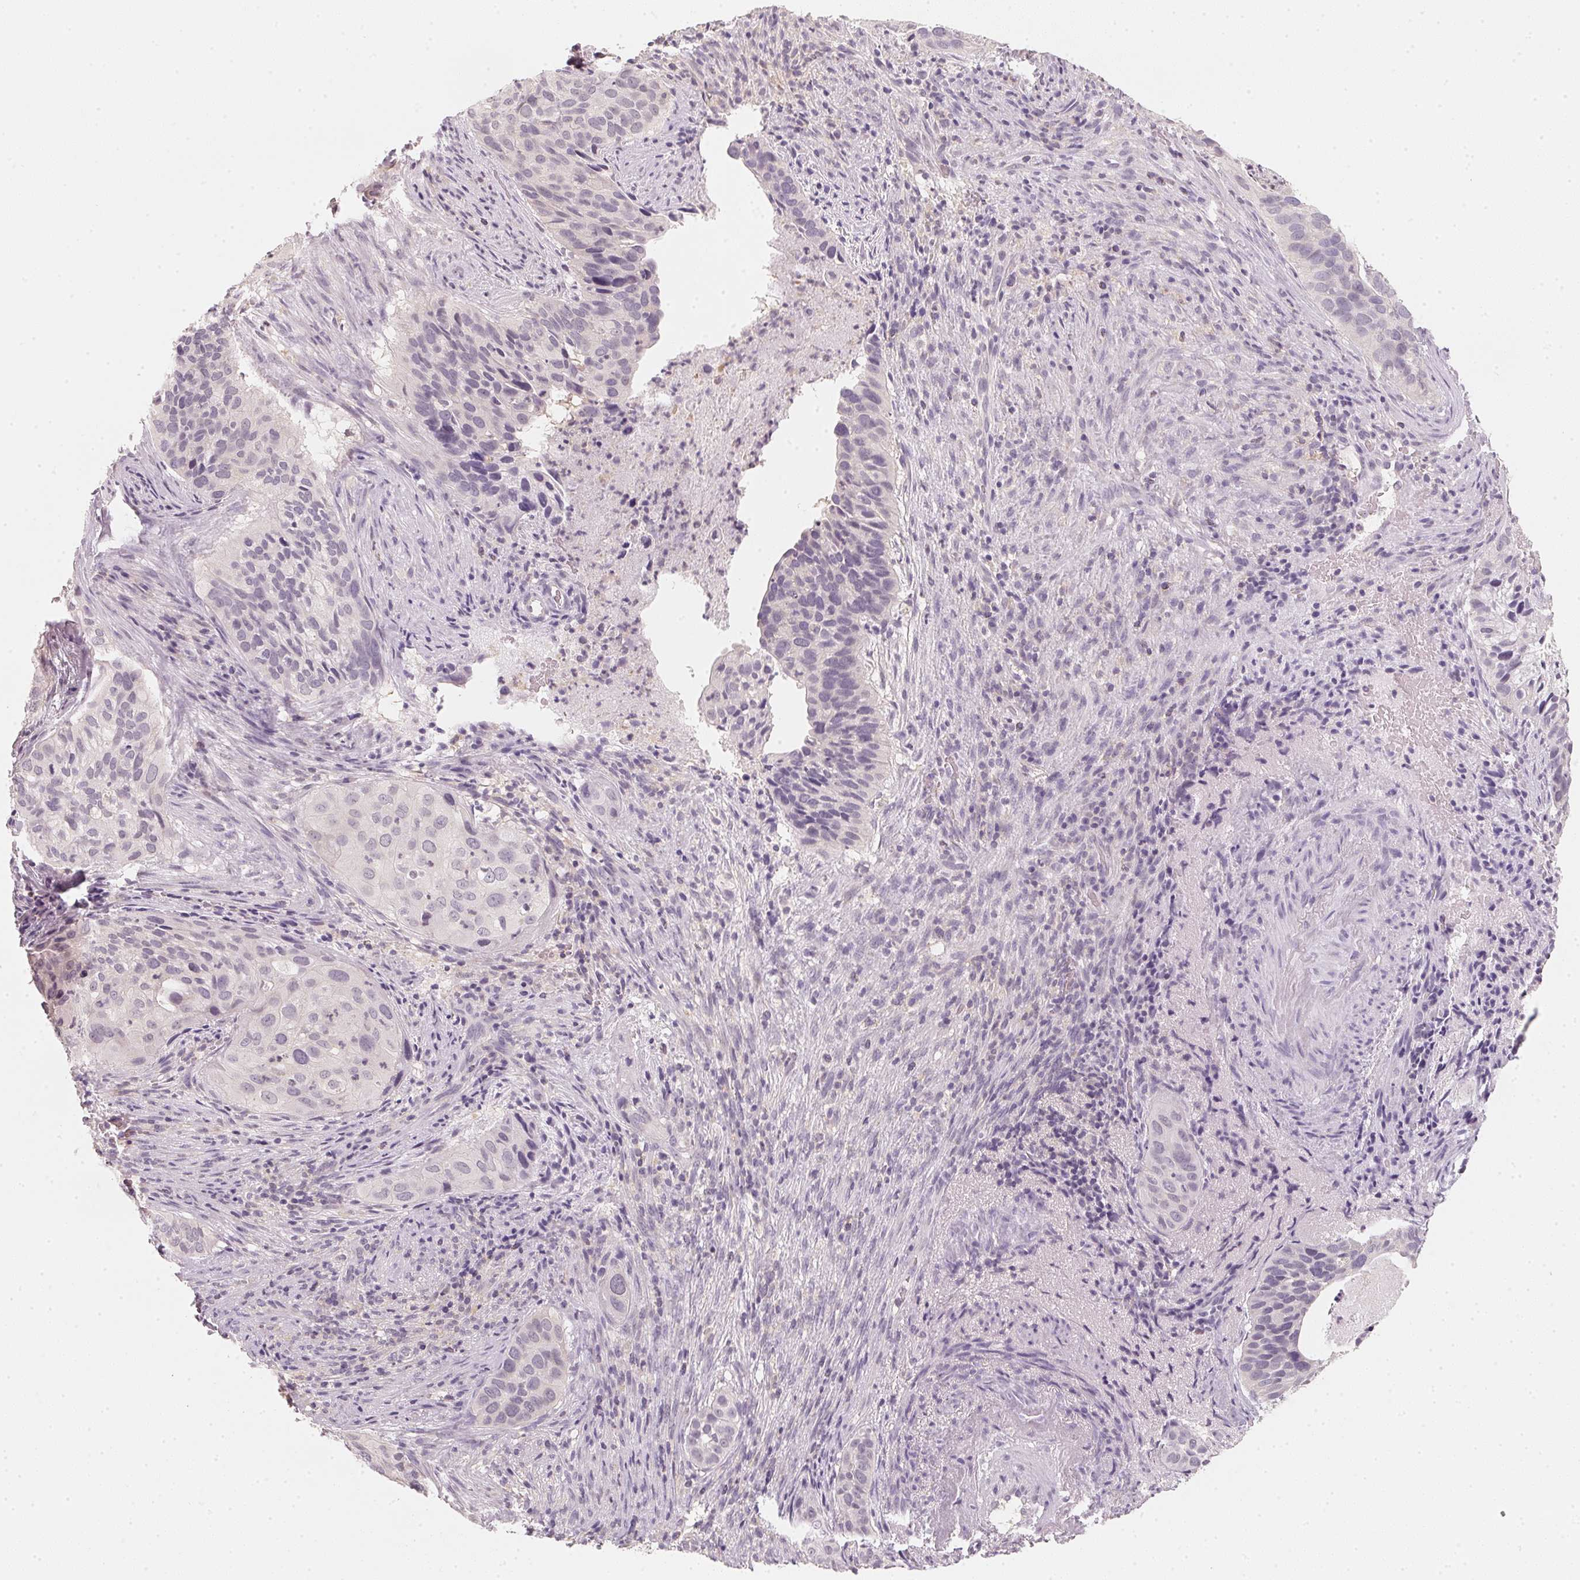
{"staining": {"intensity": "negative", "quantity": "none", "location": "none"}, "tissue": "cervical cancer", "cell_type": "Tumor cells", "image_type": "cancer", "snomed": [{"axis": "morphology", "description": "Squamous cell carcinoma, NOS"}, {"axis": "topography", "description": "Cervix"}], "caption": "There is no significant expression in tumor cells of cervical cancer.", "gene": "CFAP276", "patient": {"sex": "female", "age": 38}}